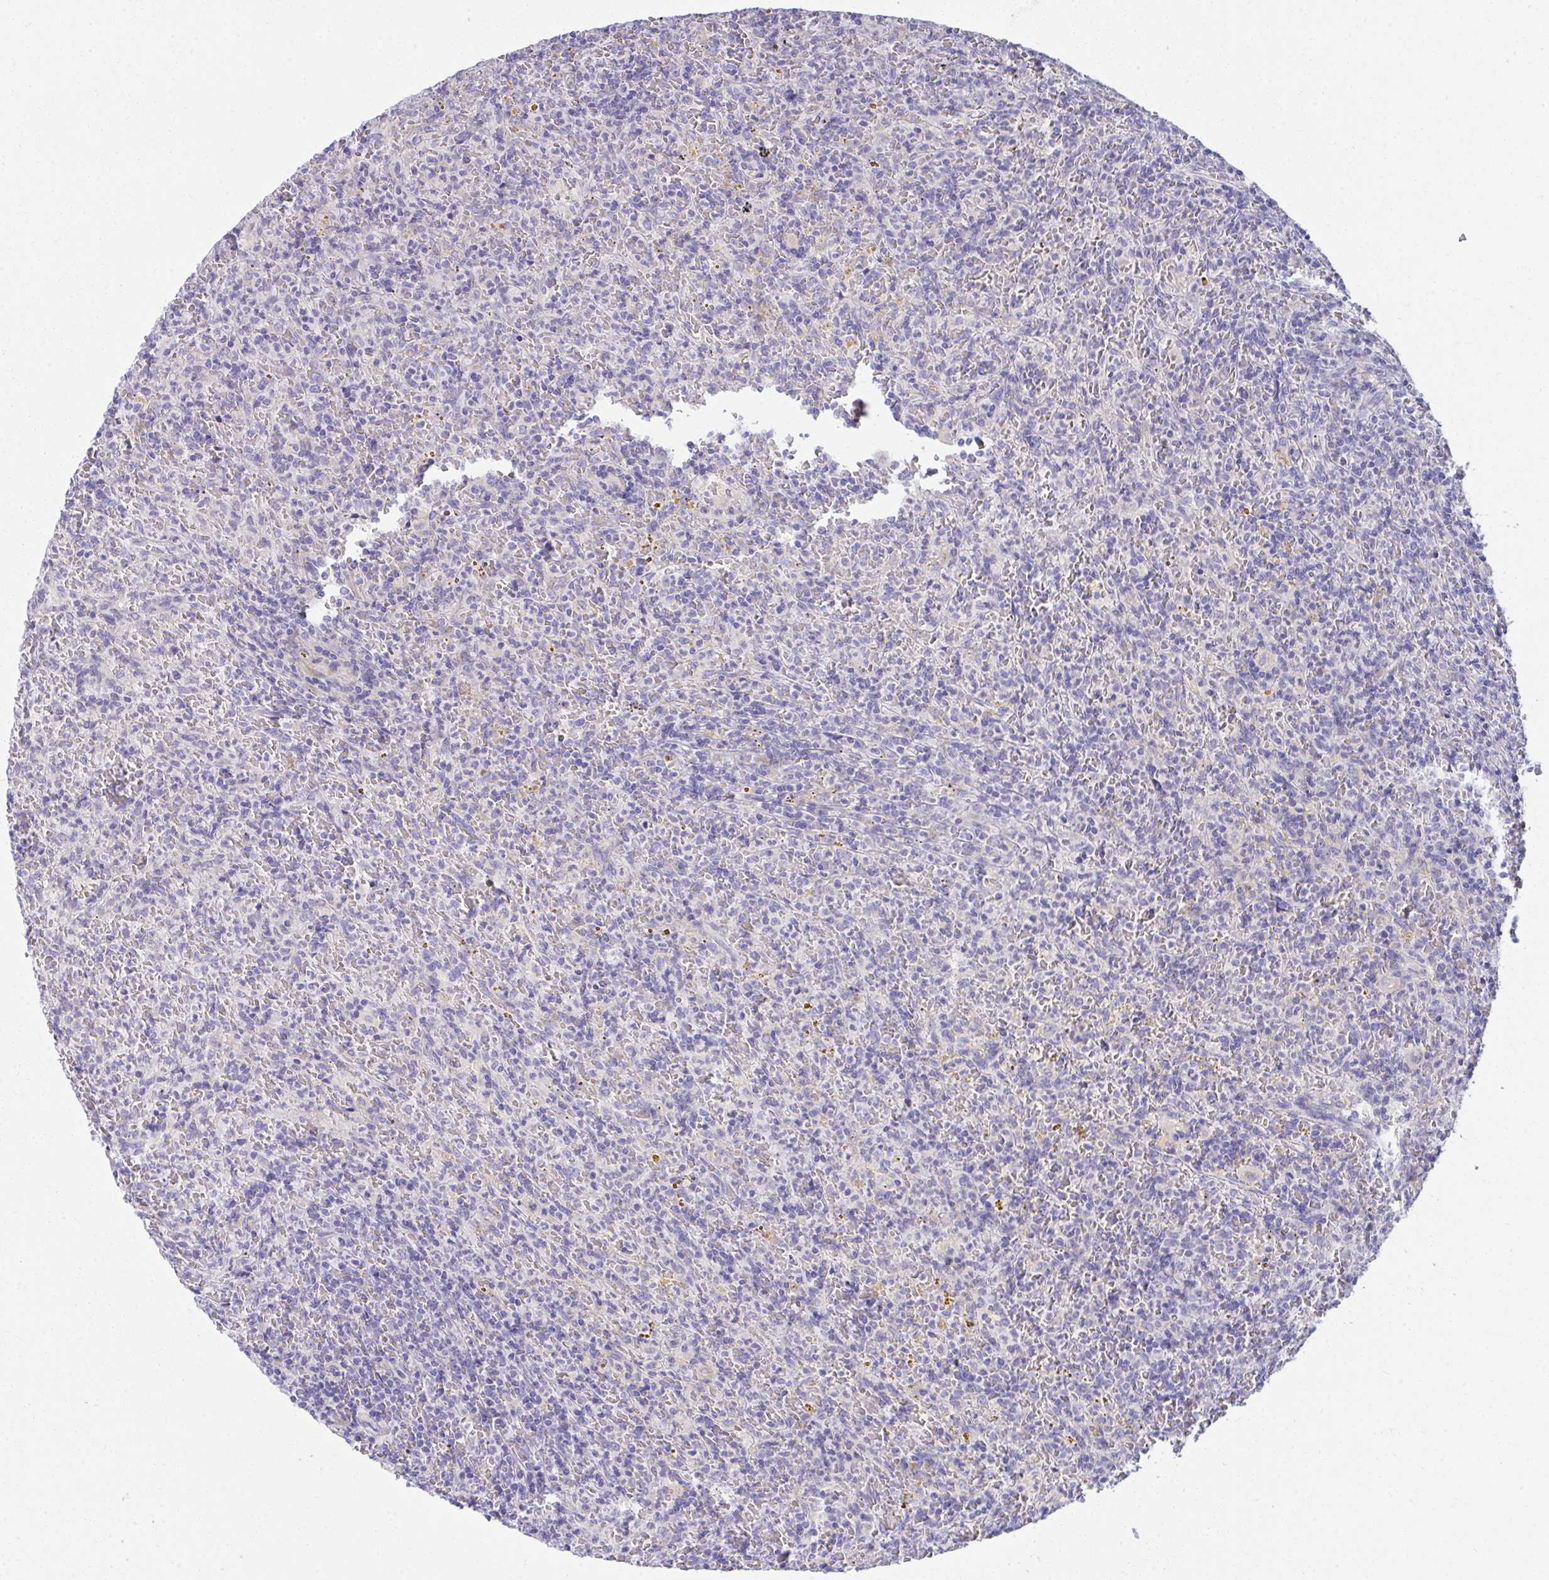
{"staining": {"intensity": "negative", "quantity": "none", "location": "none"}, "tissue": "lymphoma", "cell_type": "Tumor cells", "image_type": "cancer", "snomed": [{"axis": "morphology", "description": "Malignant lymphoma, non-Hodgkin's type, Low grade"}, {"axis": "topography", "description": "Spleen"}], "caption": "There is no significant expression in tumor cells of malignant lymphoma, non-Hodgkin's type (low-grade).", "gene": "FASLG", "patient": {"sex": "female", "age": 70}}